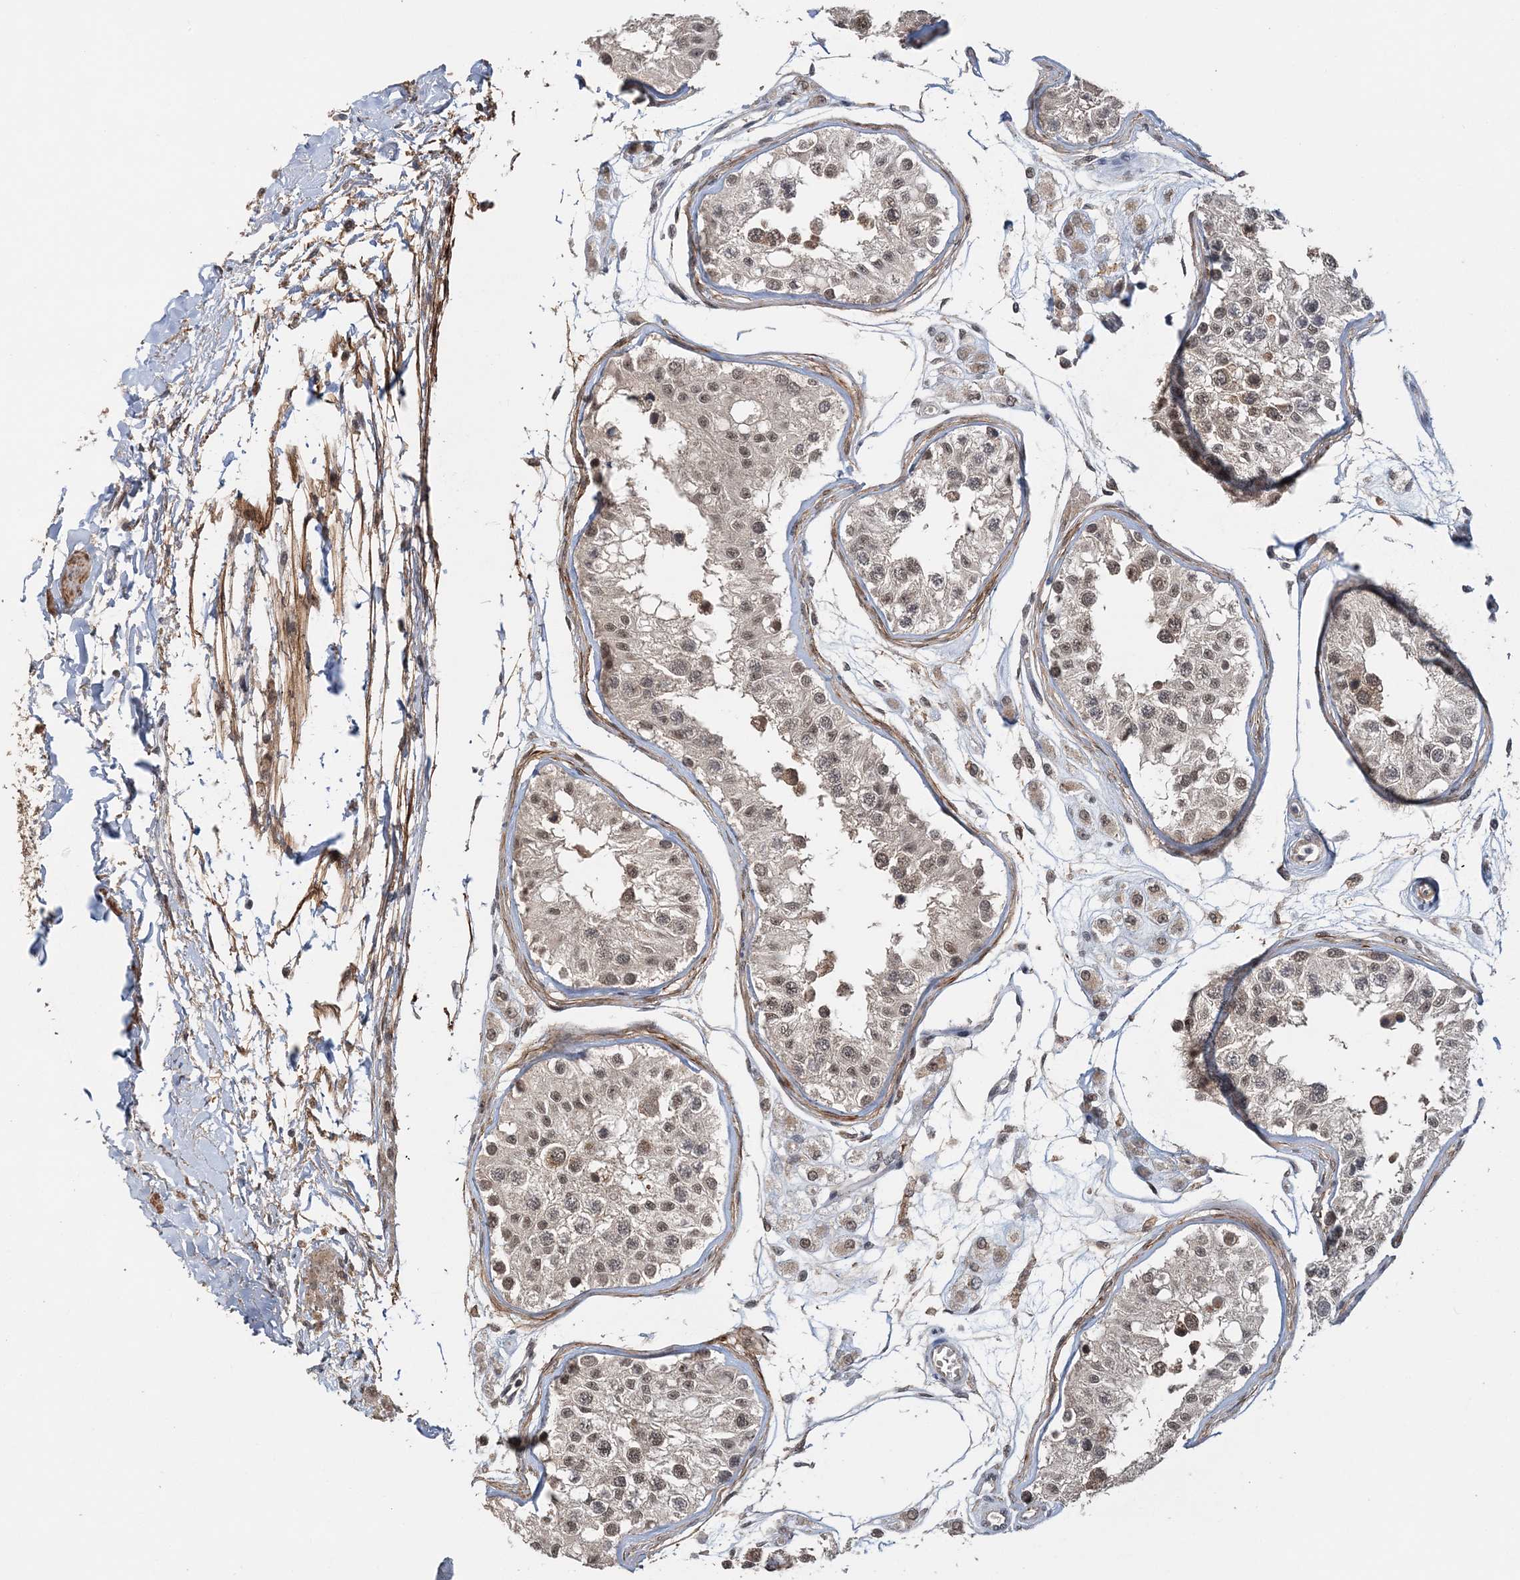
{"staining": {"intensity": "moderate", "quantity": ">75%", "location": "nuclear"}, "tissue": "testis", "cell_type": "Cells in seminiferous ducts", "image_type": "normal", "snomed": [{"axis": "morphology", "description": "Normal tissue, NOS"}, {"axis": "morphology", "description": "Adenocarcinoma, metastatic, NOS"}, {"axis": "topography", "description": "Testis"}], "caption": "Unremarkable testis shows moderate nuclear expression in approximately >75% of cells in seminiferous ducts, visualized by immunohistochemistry. The protein of interest is stained brown, and the nuclei are stained in blue (DAB IHC with brightfield microscopy, high magnification).", "gene": "TSHZ2", "patient": {"sex": "male", "age": 26}}